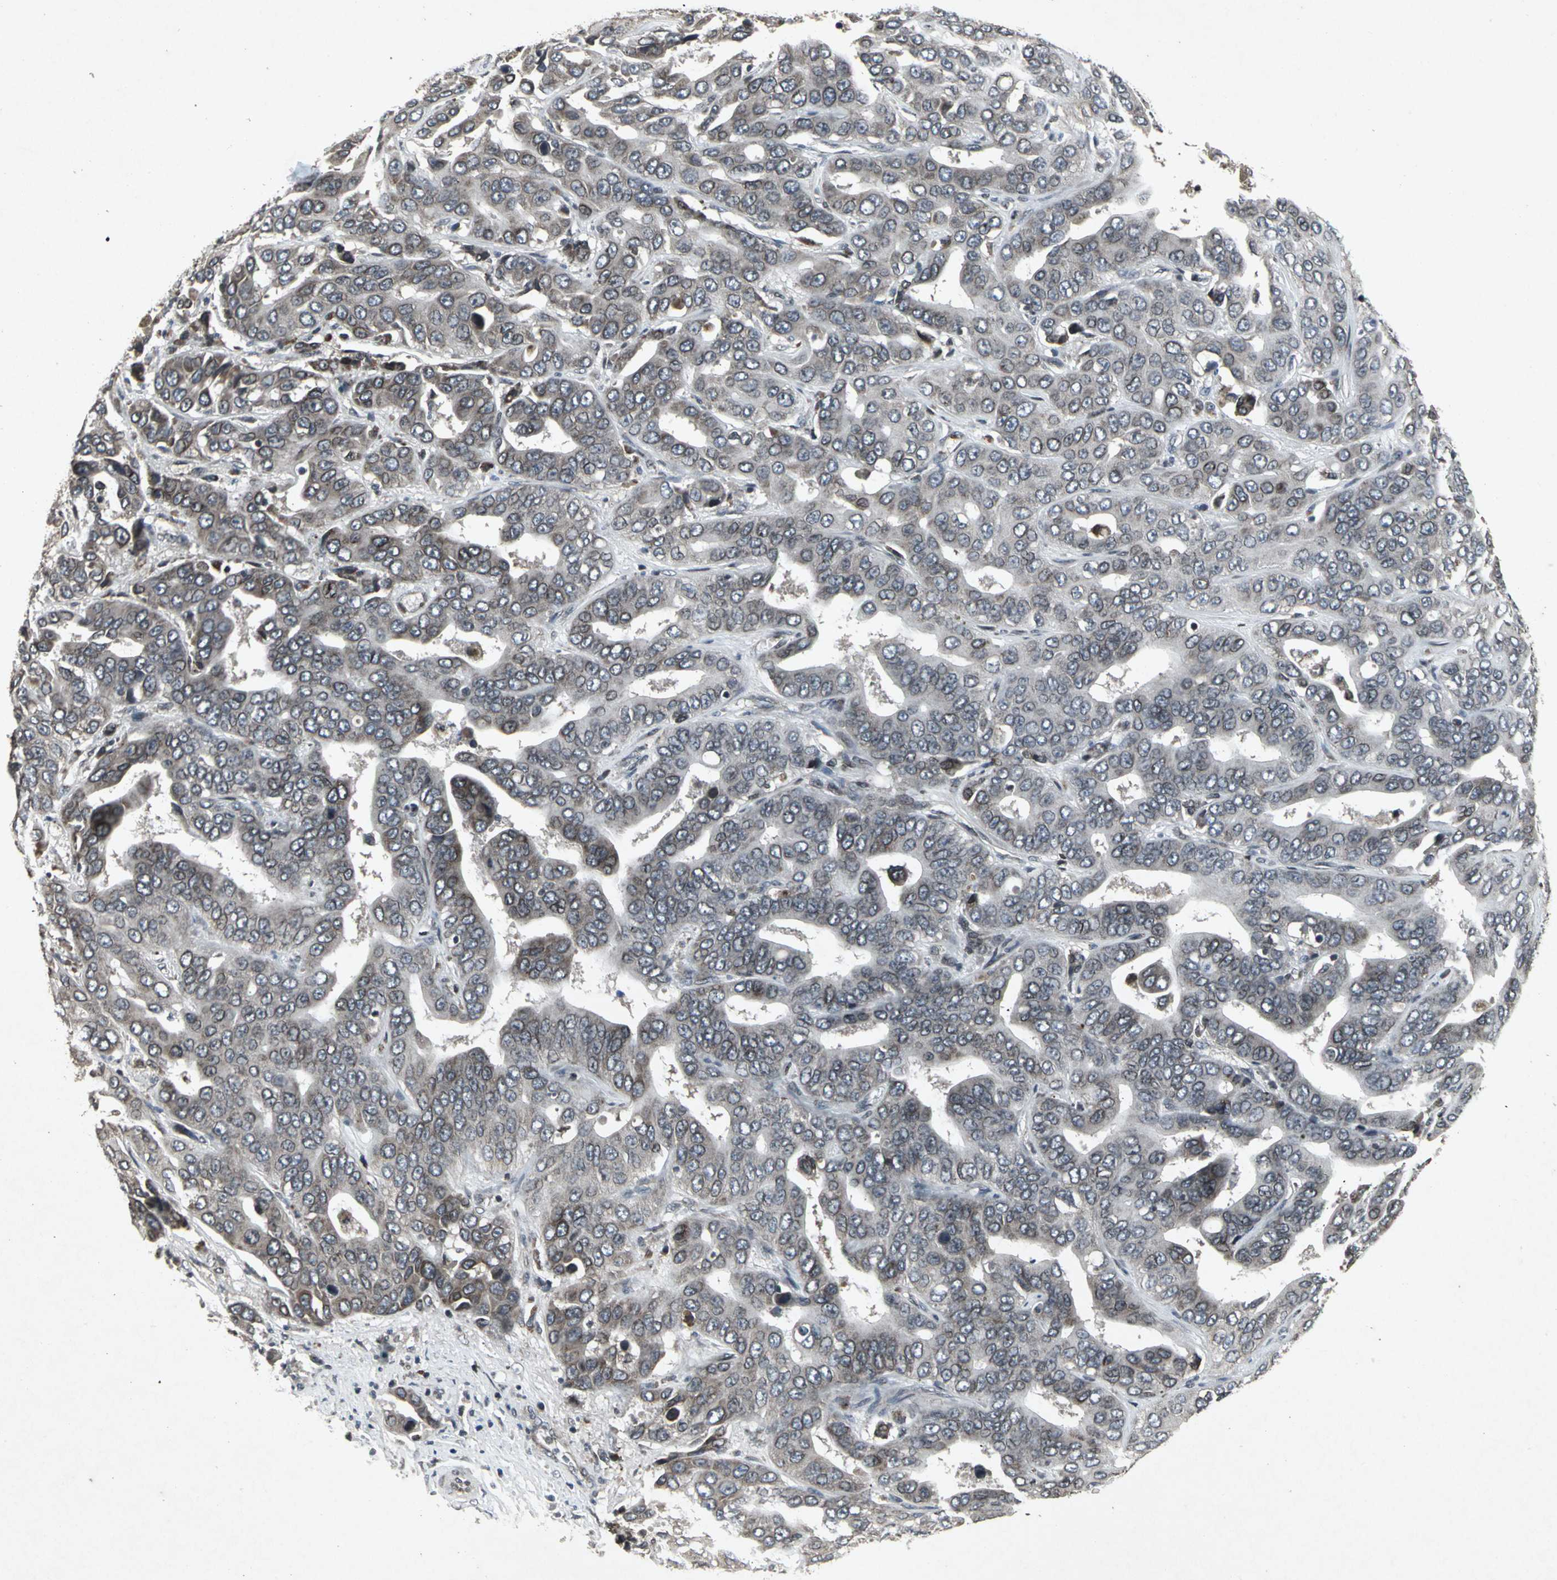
{"staining": {"intensity": "moderate", "quantity": "25%-75%", "location": "cytoplasmic/membranous,nuclear"}, "tissue": "liver cancer", "cell_type": "Tumor cells", "image_type": "cancer", "snomed": [{"axis": "morphology", "description": "Cholangiocarcinoma"}, {"axis": "topography", "description": "Liver"}], "caption": "Immunohistochemistry (IHC) image of liver cancer (cholangiocarcinoma) stained for a protein (brown), which exhibits medium levels of moderate cytoplasmic/membranous and nuclear expression in approximately 25%-75% of tumor cells.", "gene": "SH2B3", "patient": {"sex": "female", "age": 52}}